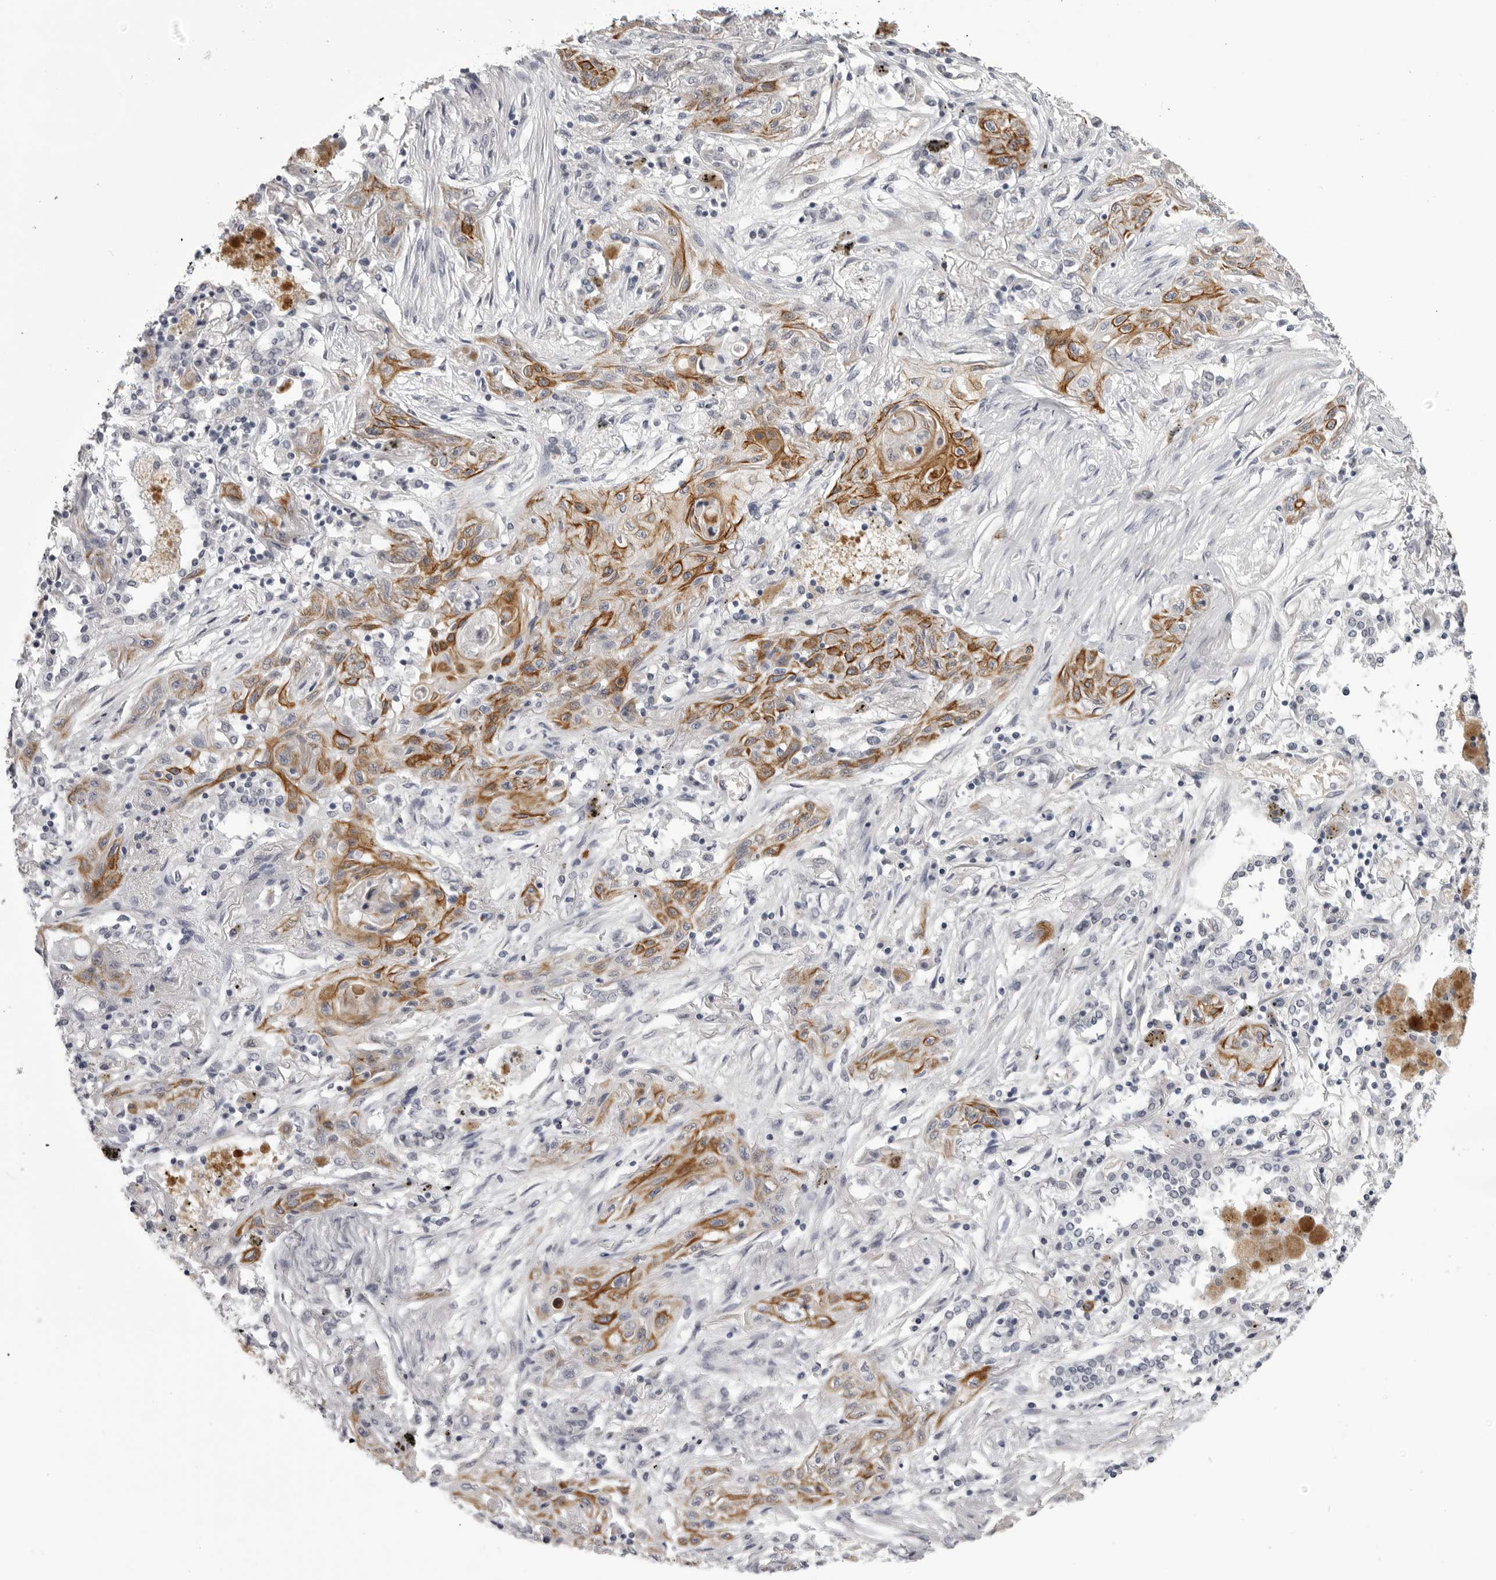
{"staining": {"intensity": "moderate", "quantity": ">75%", "location": "cytoplasmic/membranous"}, "tissue": "lung cancer", "cell_type": "Tumor cells", "image_type": "cancer", "snomed": [{"axis": "morphology", "description": "Squamous cell carcinoma, NOS"}, {"axis": "topography", "description": "Lung"}], "caption": "This is an image of IHC staining of lung cancer, which shows moderate expression in the cytoplasmic/membranous of tumor cells.", "gene": "EPHA10", "patient": {"sex": "female", "age": 47}}